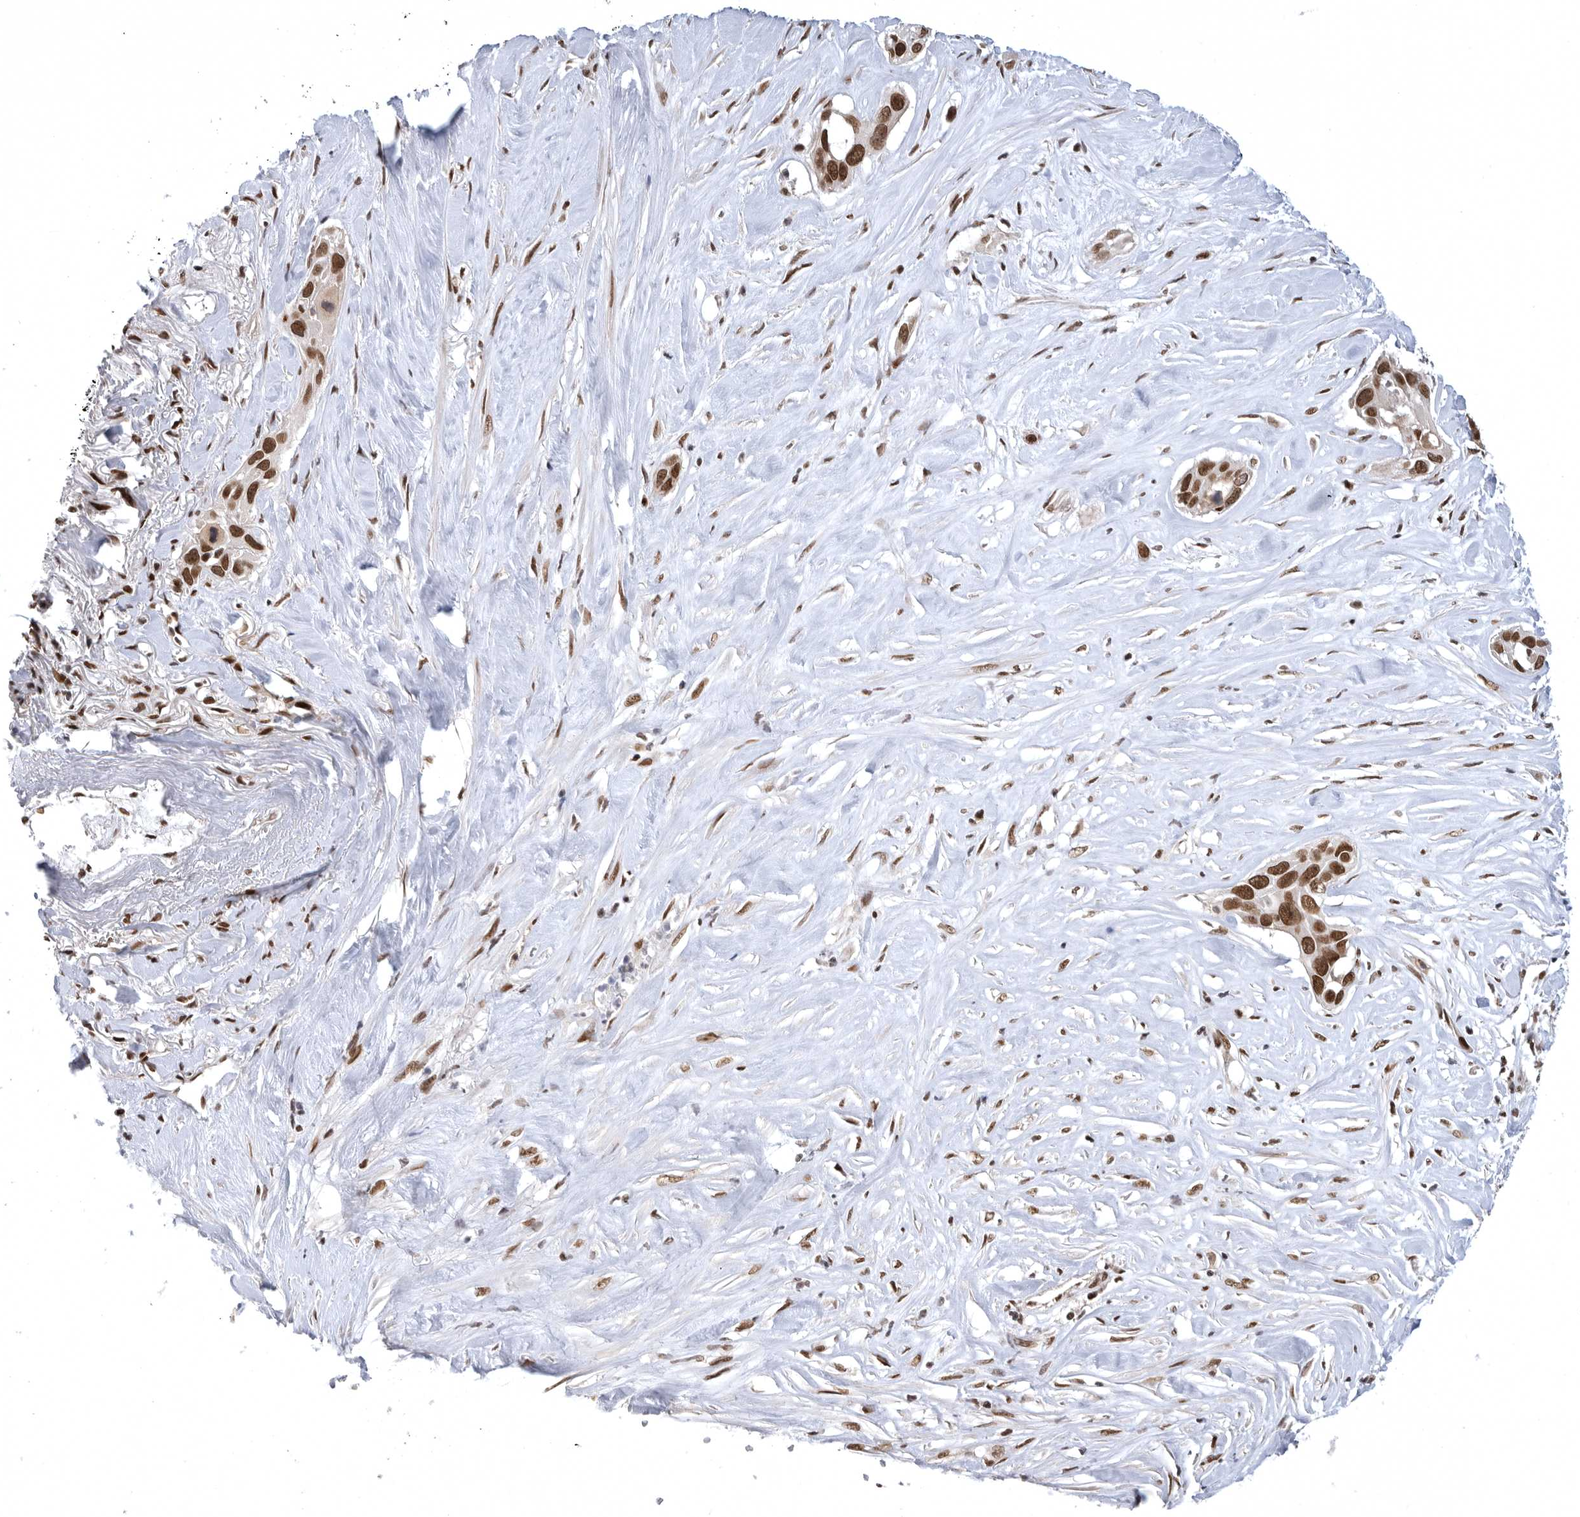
{"staining": {"intensity": "strong", "quantity": ">75%", "location": "nuclear"}, "tissue": "pancreatic cancer", "cell_type": "Tumor cells", "image_type": "cancer", "snomed": [{"axis": "morphology", "description": "Adenocarcinoma, NOS"}, {"axis": "topography", "description": "Pancreas"}], "caption": "About >75% of tumor cells in human adenocarcinoma (pancreatic) display strong nuclear protein expression as visualized by brown immunohistochemical staining.", "gene": "ZNF830", "patient": {"sex": "female", "age": 60}}